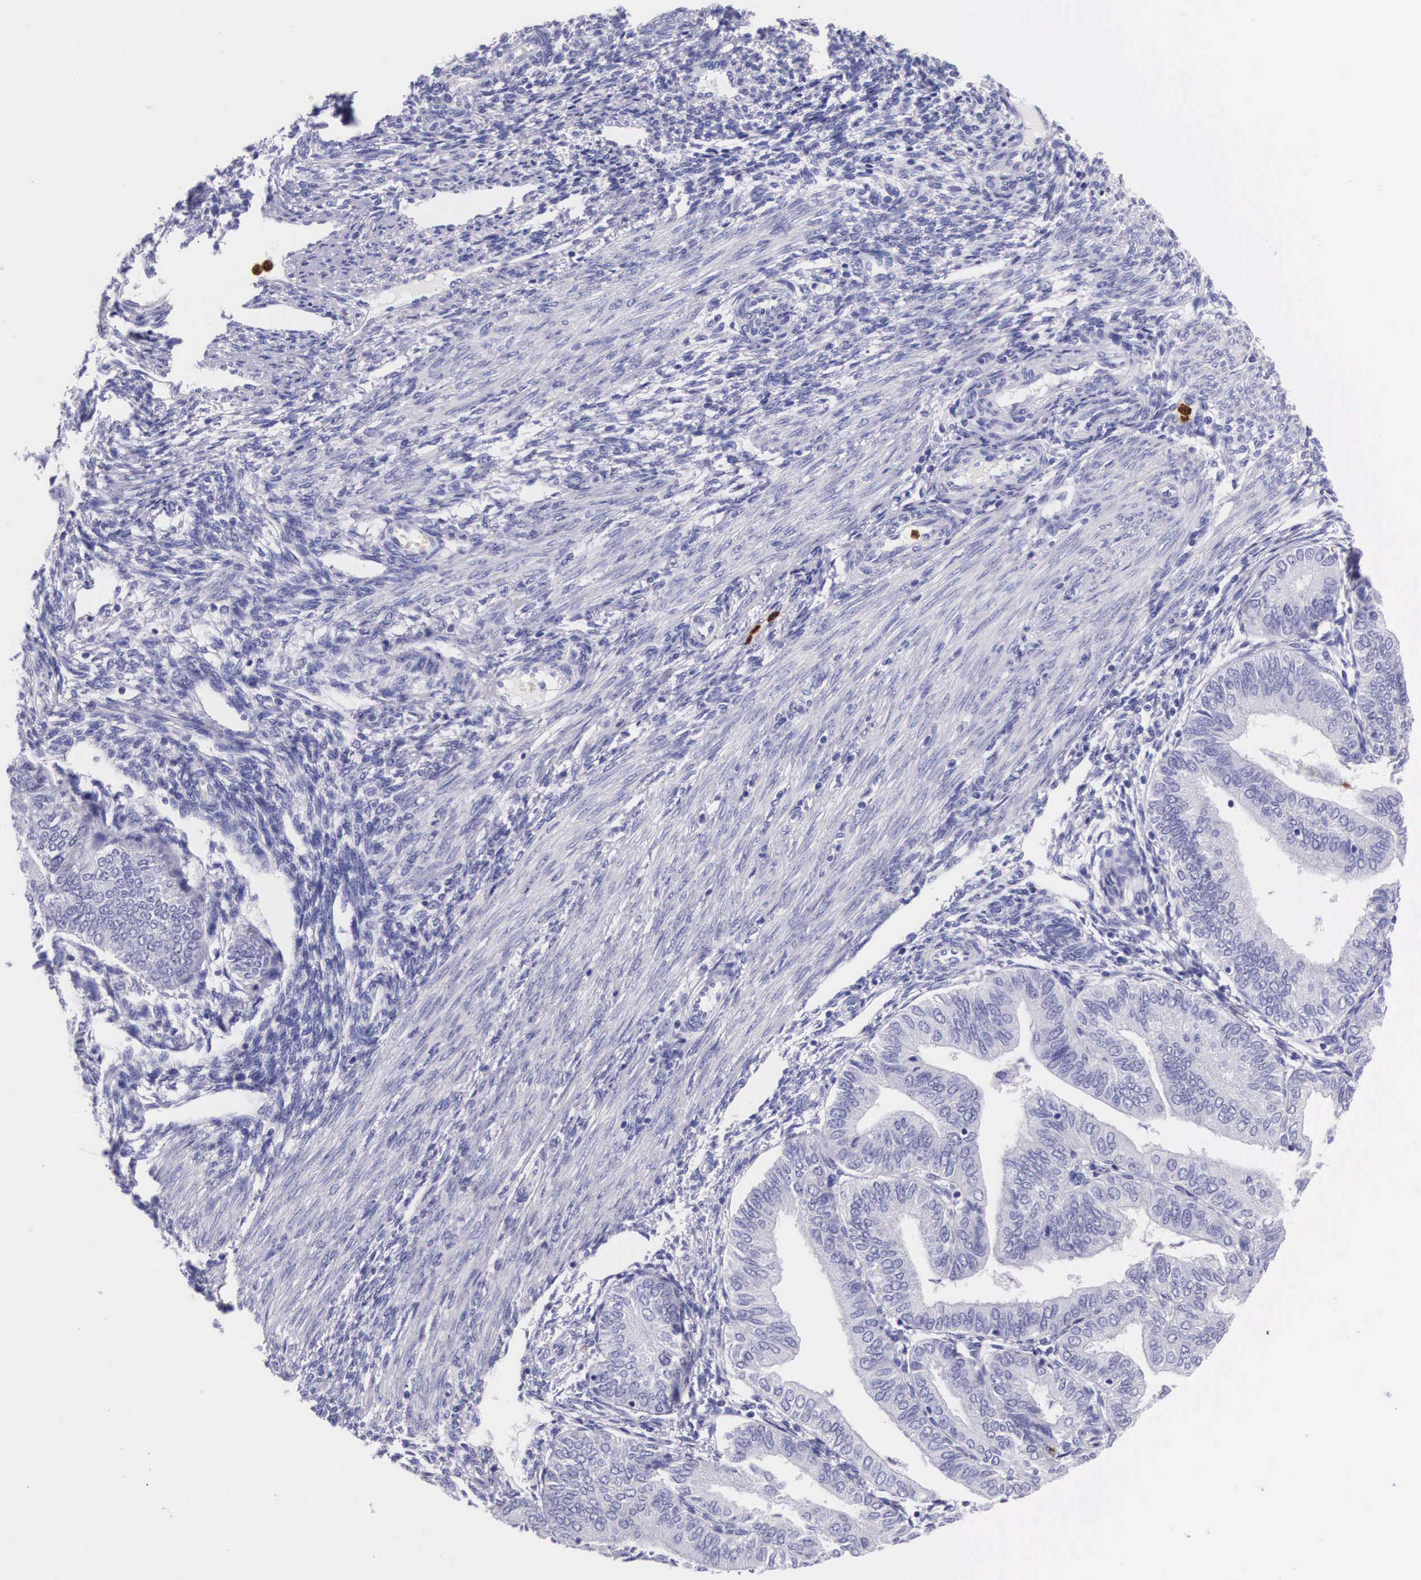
{"staining": {"intensity": "negative", "quantity": "none", "location": "none"}, "tissue": "endometrial cancer", "cell_type": "Tumor cells", "image_type": "cancer", "snomed": [{"axis": "morphology", "description": "Adenocarcinoma, NOS"}, {"axis": "topography", "description": "Endometrium"}], "caption": "High power microscopy micrograph of an IHC photomicrograph of adenocarcinoma (endometrial), revealing no significant staining in tumor cells. Brightfield microscopy of IHC stained with DAB (3,3'-diaminobenzidine) (brown) and hematoxylin (blue), captured at high magnification.", "gene": "FCN1", "patient": {"sex": "female", "age": 51}}